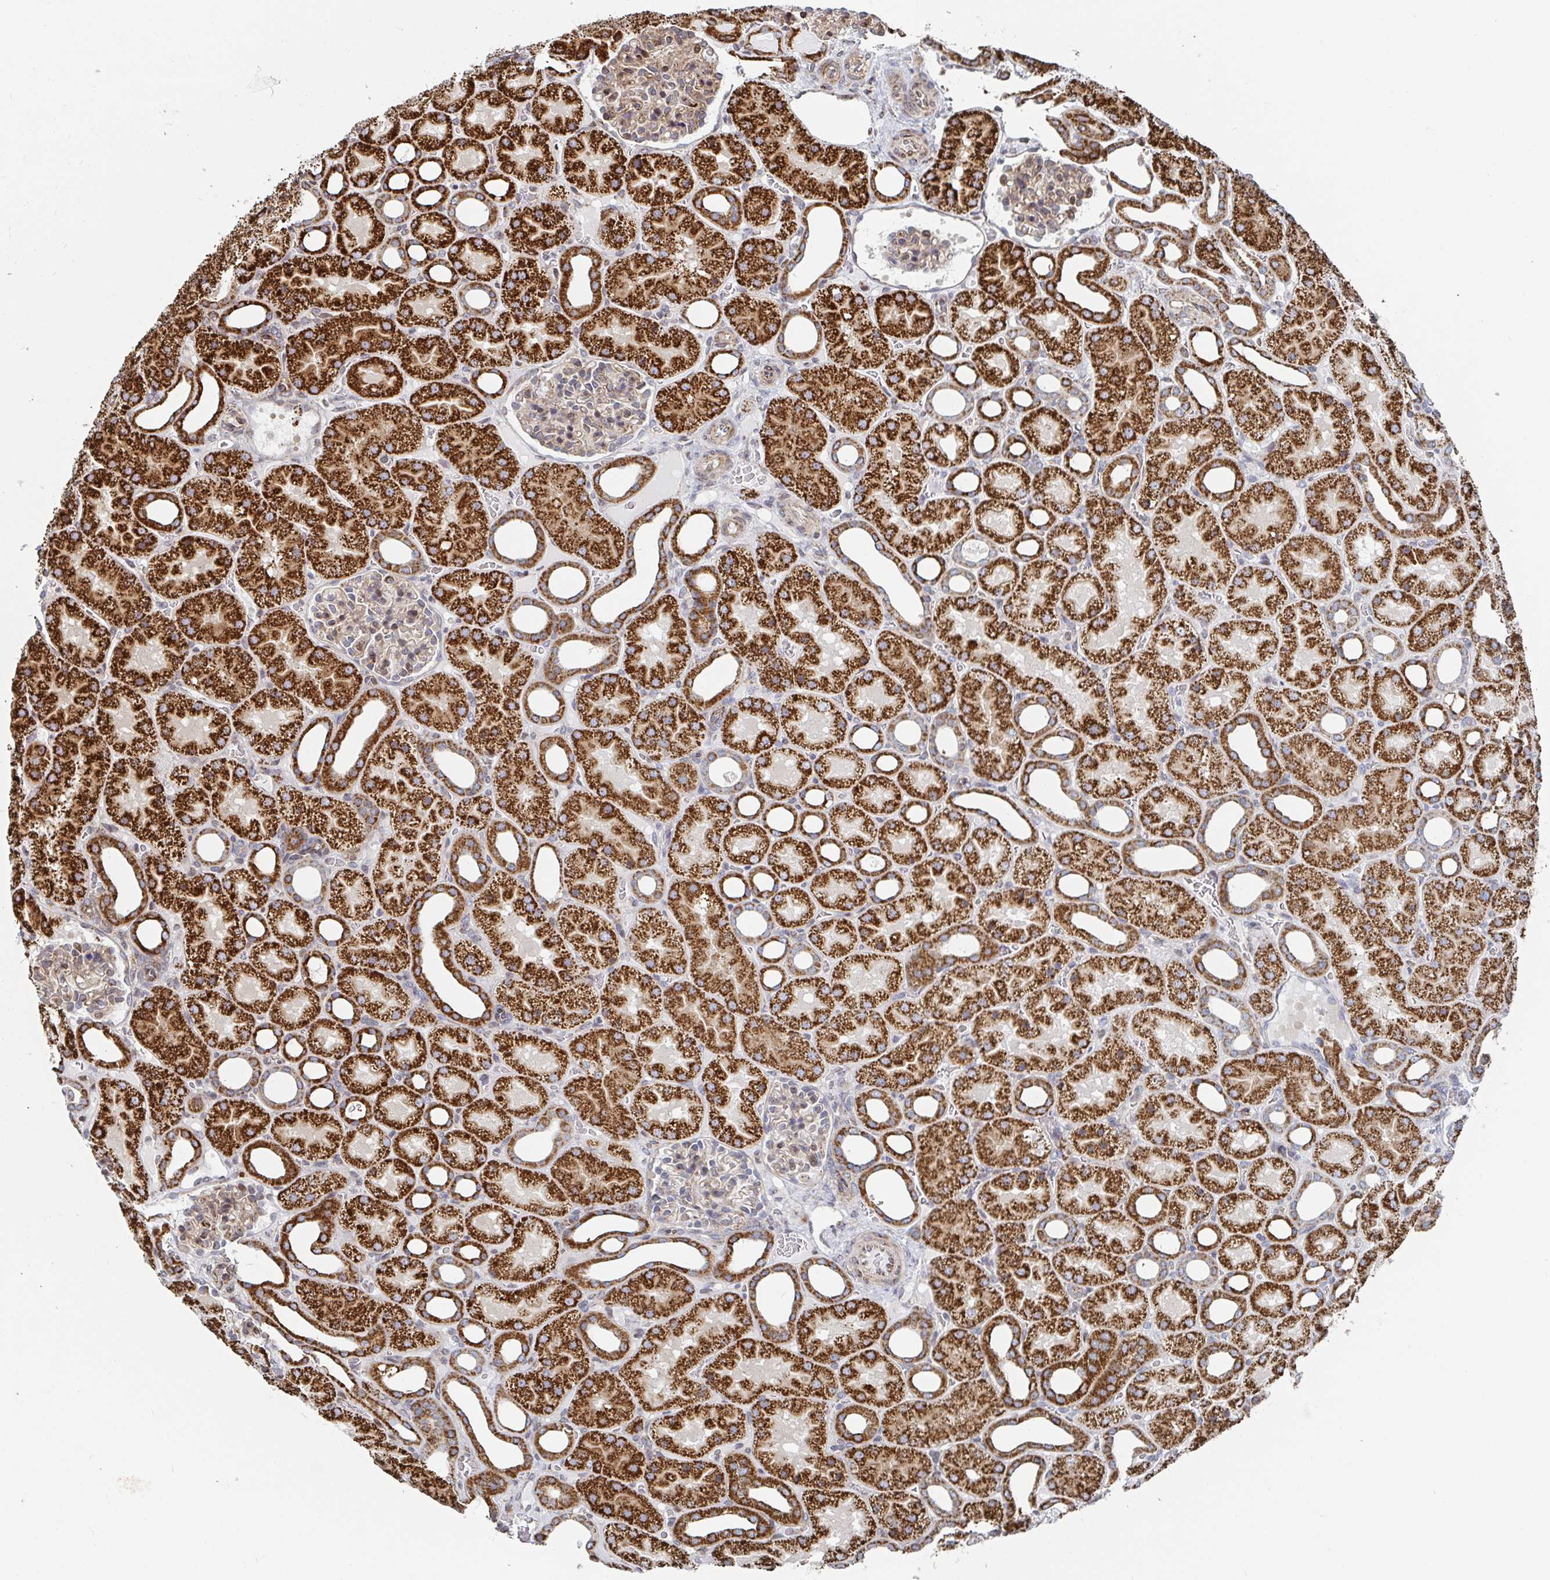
{"staining": {"intensity": "moderate", "quantity": "<25%", "location": "cytoplasmic/membranous"}, "tissue": "kidney", "cell_type": "Cells in glomeruli", "image_type": "normal", "snomed": [{"axis": "morphology", "description": "Normal tissue, NOS"}, {"axis": "topography", "description": "Kidney"}], "caption": "Kidney stained for a protein (brown) reveals moderate cytoplasmic/membranous positive positivity in approximately <25% of cells in glomeruli.", "gene": "STARD8", "patient": {"sex": "male", "age": 2}}